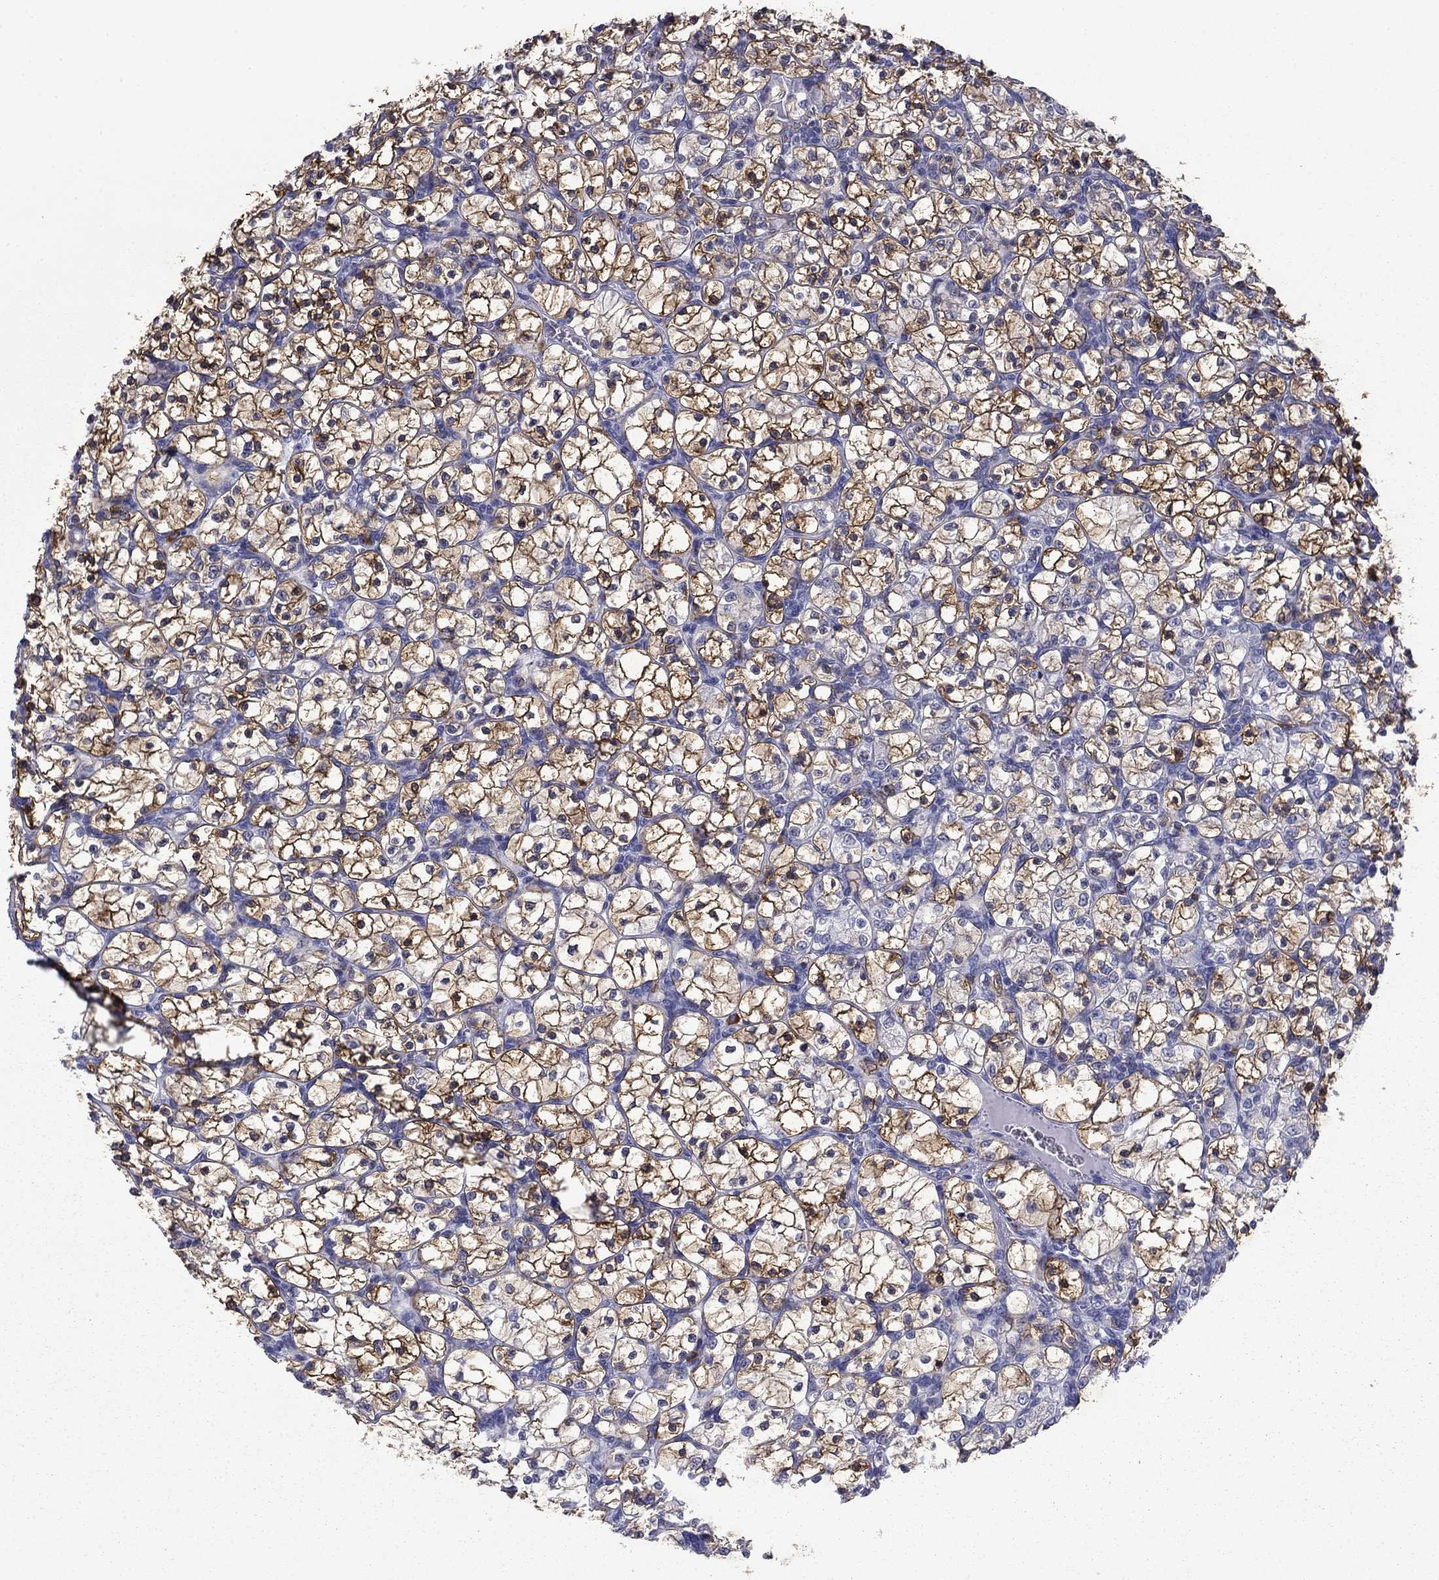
{"staining": {"intensity": "strong", "quantity": ">75%", "location": "cytoplasmic/membranous"}, "tissue": "renal cancer", "cell_type": "Tumor cells", "image_type": "cancer", "snomed": [{"axis": "morphology", "description": "Adenocarcinoma, NOS"}, {"axis": "topography", "description": "Kidney"}], "caption": "The micrograph displays staining of renal cancer, revealing strong cytoplasmic/membranous protein expression (brown color) within tumor cells.", "gene": "BCL2L14", "patient": {"sex": "female", "age": 89}}